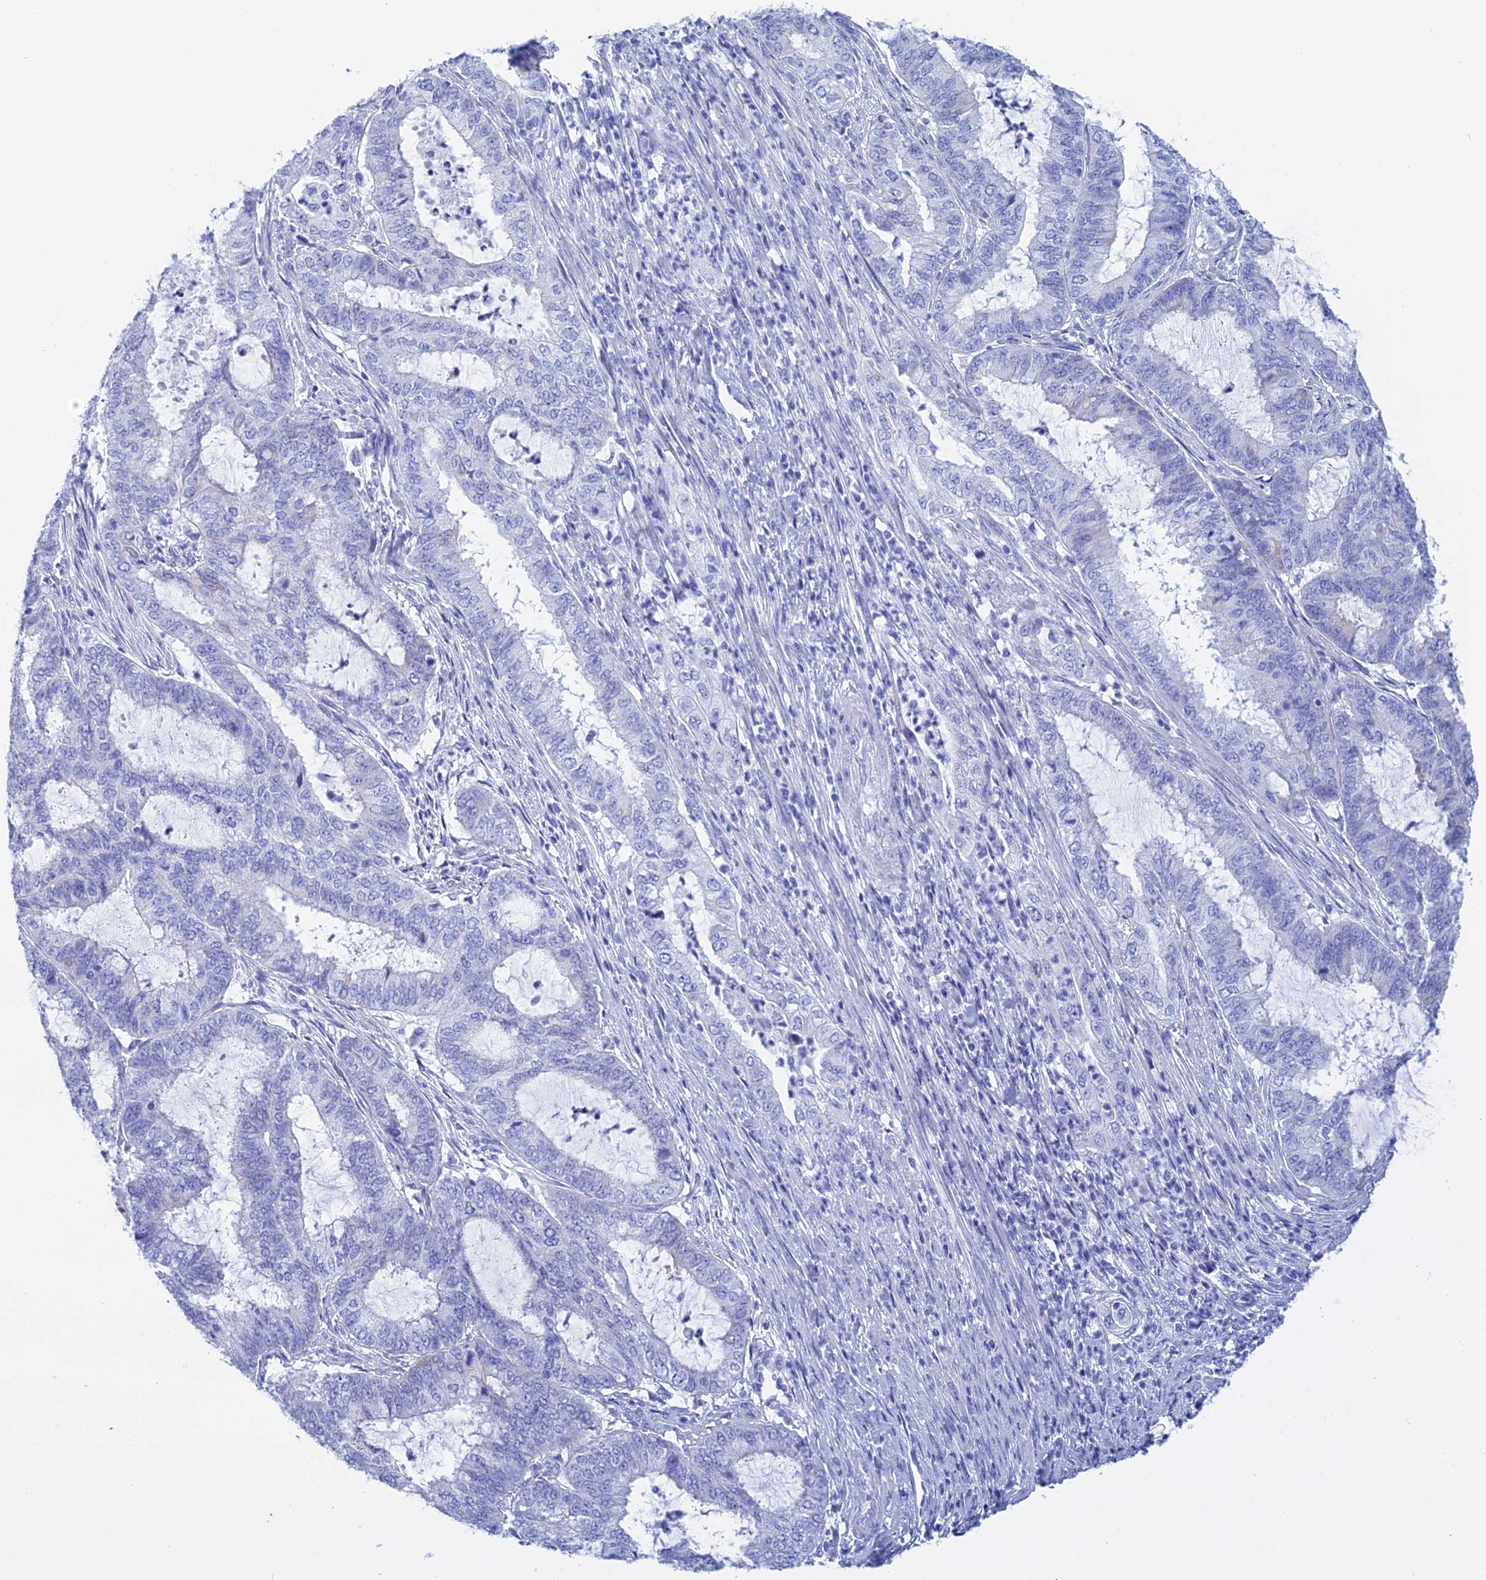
{"staining": {"intensity": "negative", "quantity": "none", "location": "none"}, "tissue": "endometrial cancer", "cell_type": "Tumor cells", "image_type": "cancer", "snomed": [{"axis": "morphology", "description": "Adenocarcinoma, NOS"}, {"axis": "topography", "description": "Endometrium"}], "caption": "Protein analysis of adenocarcinoma (endometrial) reveals no significant staining in tumor cells. (IHC, brightfield microscopy, high magnification).", "gene": "TEX101", "patient": {"sex": "female", "age": 51}}